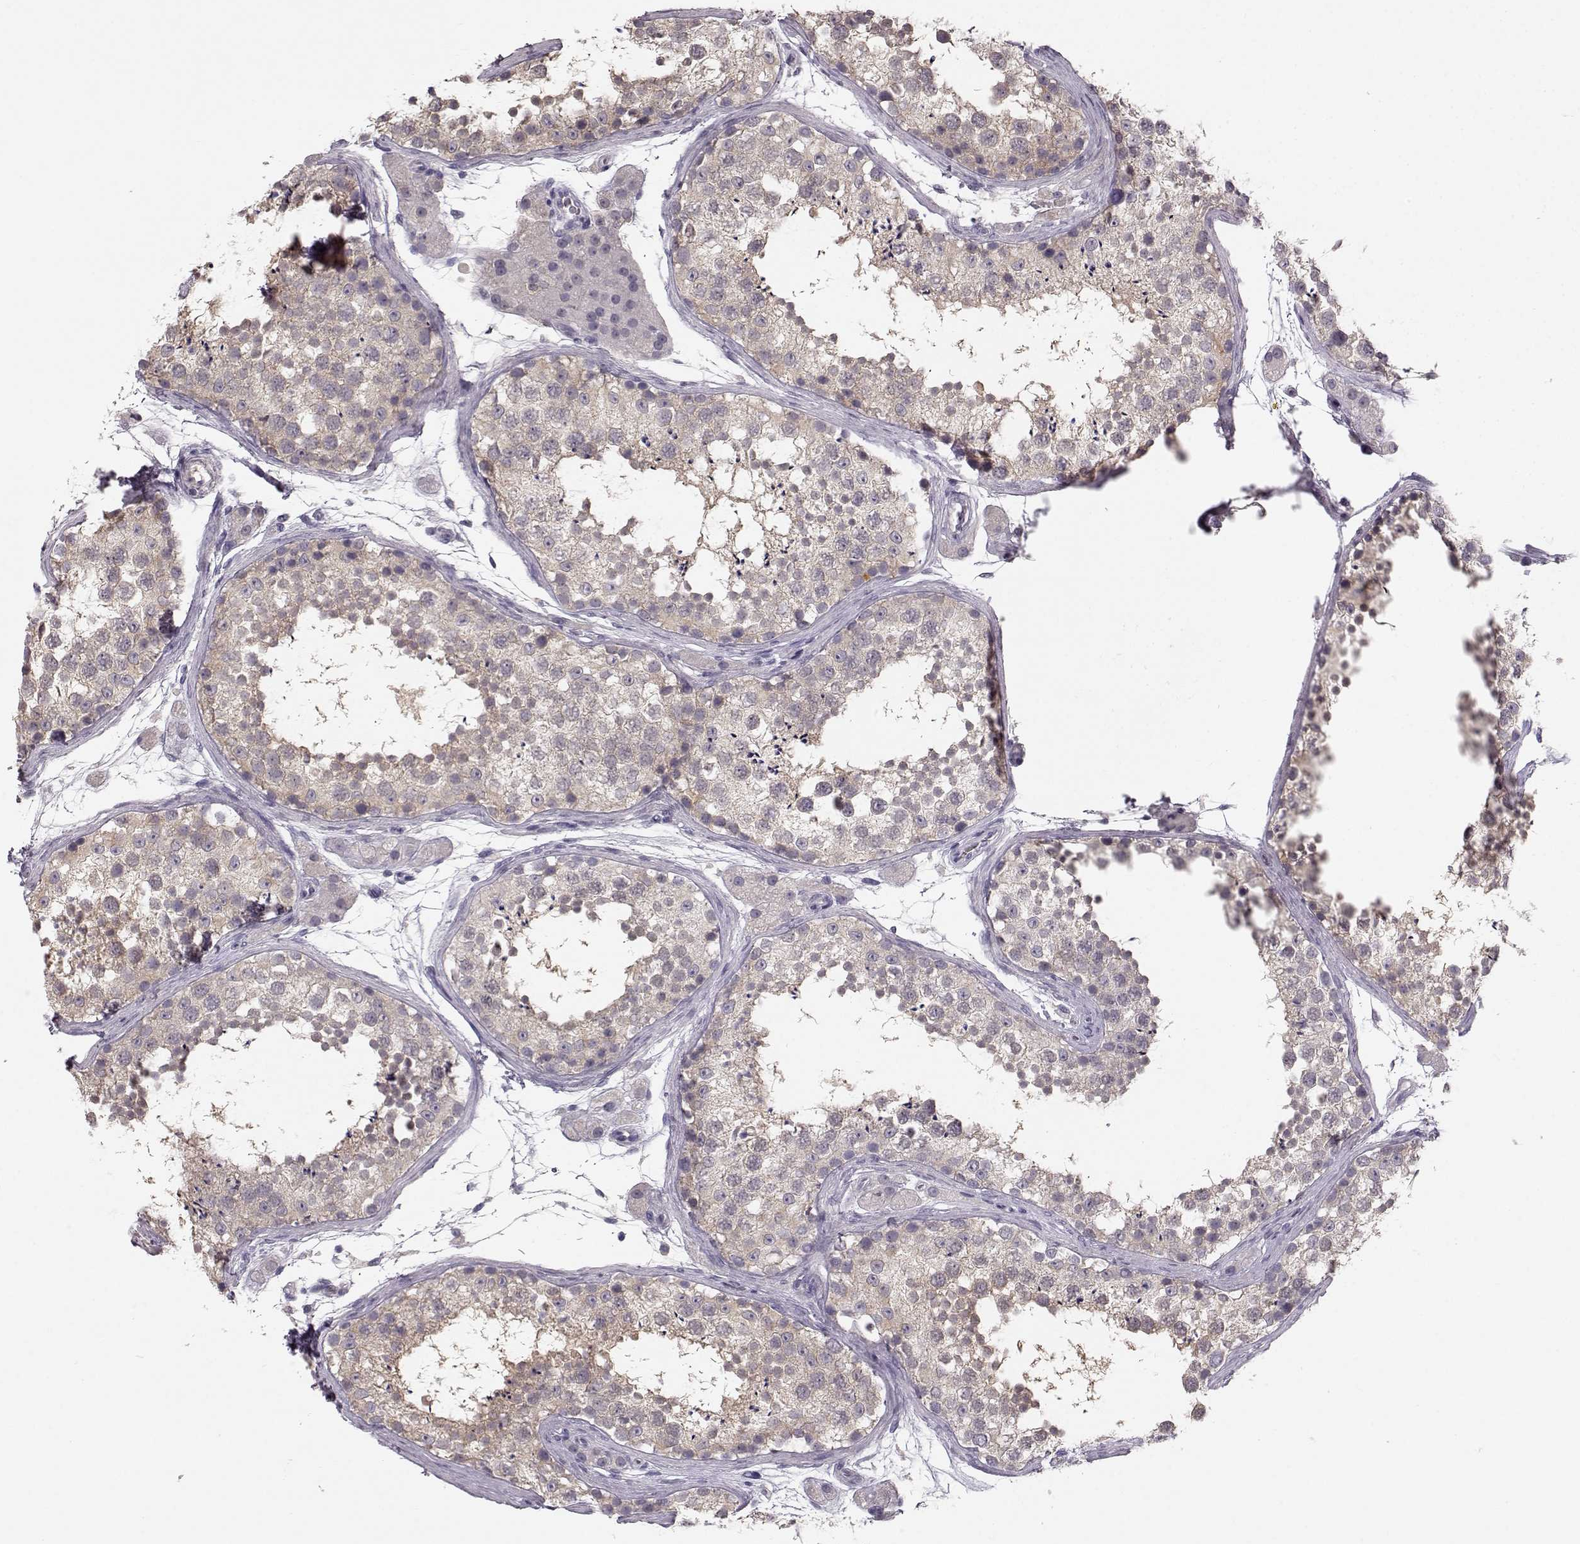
{"staining": {"intensity": "weak", "quantity": ">75%", "location": "cytoplasmic/membranous"}, "tissue": "testis", "cell_type": "Cells in seminiferous ducts", "image_type": "normal", "snomed": [{"axis": "morphology", "description": "Normal tissue, NOS"}, {"axis": "topography", "description": "Testis"}], "caption": "Cells in seminiferous ducts demonstrate low levels of weak cytoplasmic/membranous staining in about >75% of cells in benign human testis.", "gene": "BFSP2", "patient": {"sex": "male", "age": 41}}